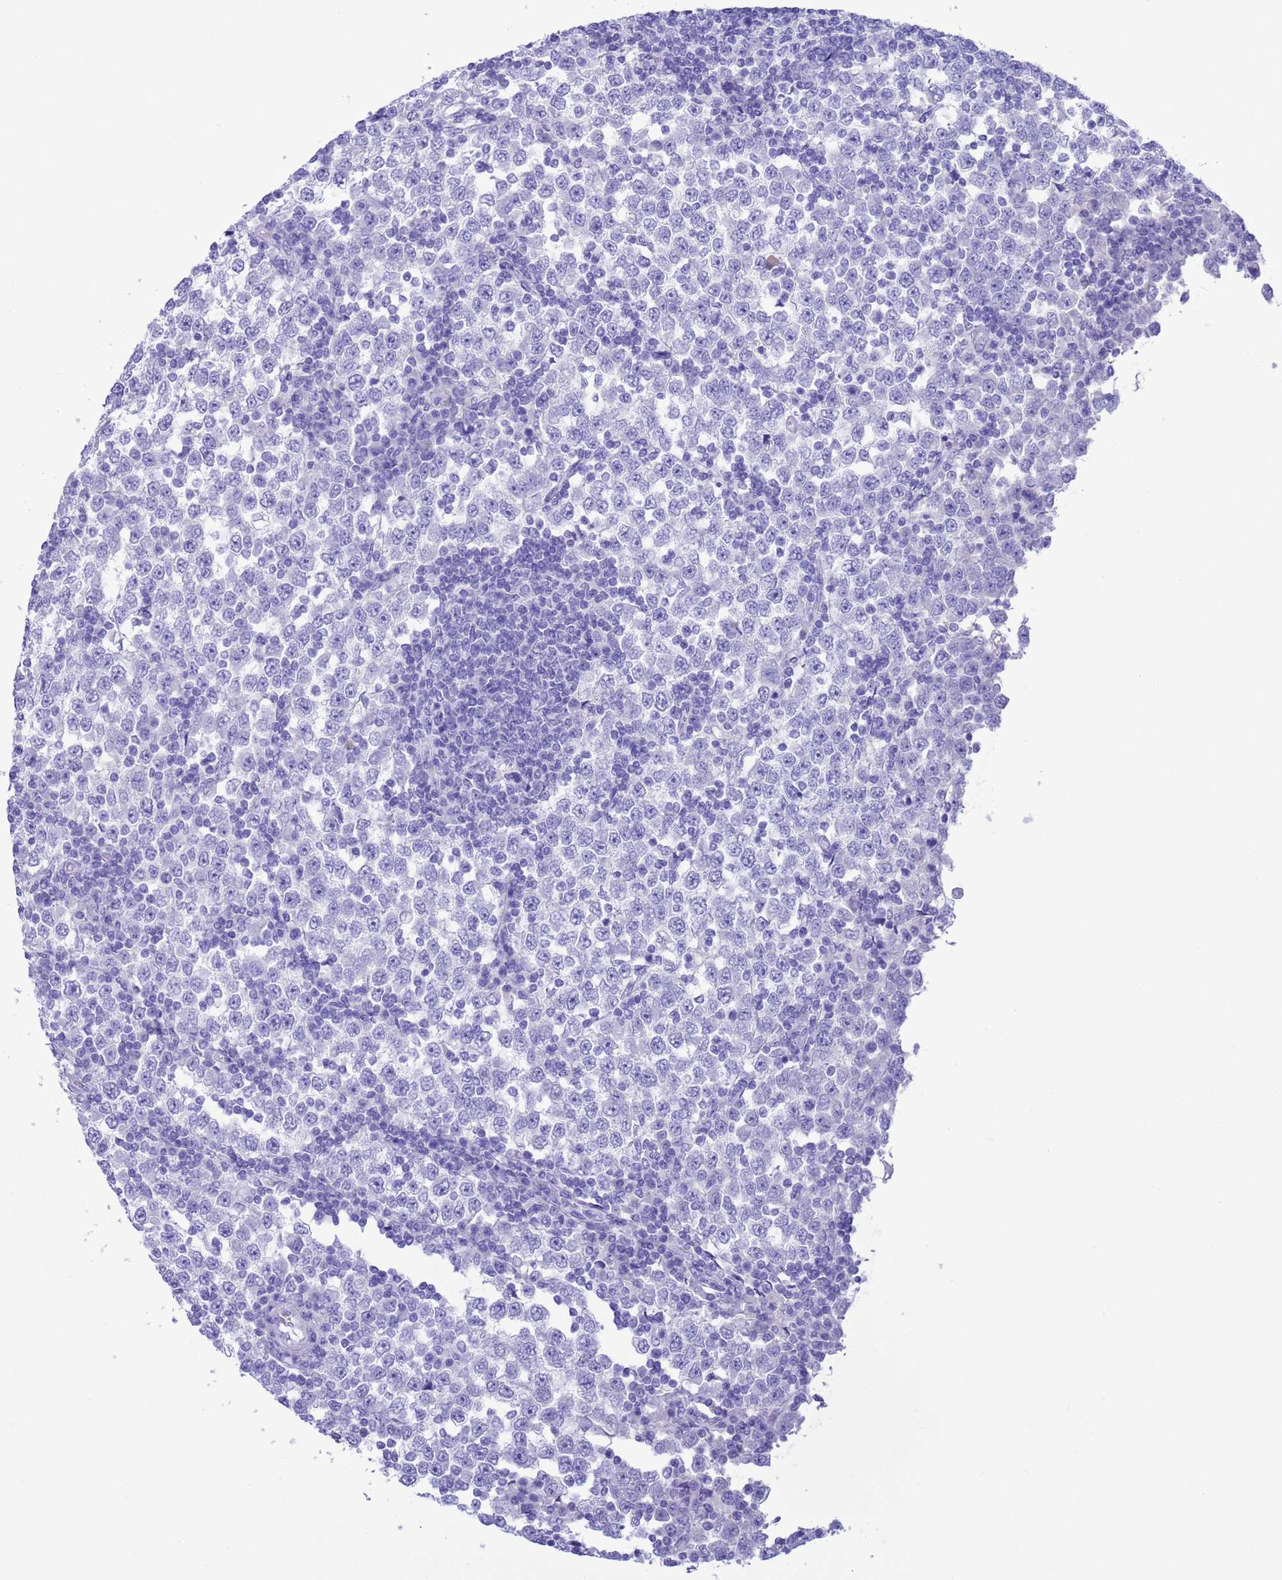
{"staining": {"intensity": "negative", "quantity": "none", "location": "none"}, "tissue": "testis cancer", "cell_type": "Tumor cells", "image_type": "cancer", "snomed": [{"axis": "morphology", "description": "Seminoma, NOS"}, {"axis": "topography", "description": "Testis"}], "caption": "The micrograph reveals no staining of tumor cells in testis cancer. (DAB (3,3'-diaminobenzidine) immunohistochemistry, high magnification).", "gene": "GSTM1", "patient": {"sex": "male", "age": 65}}